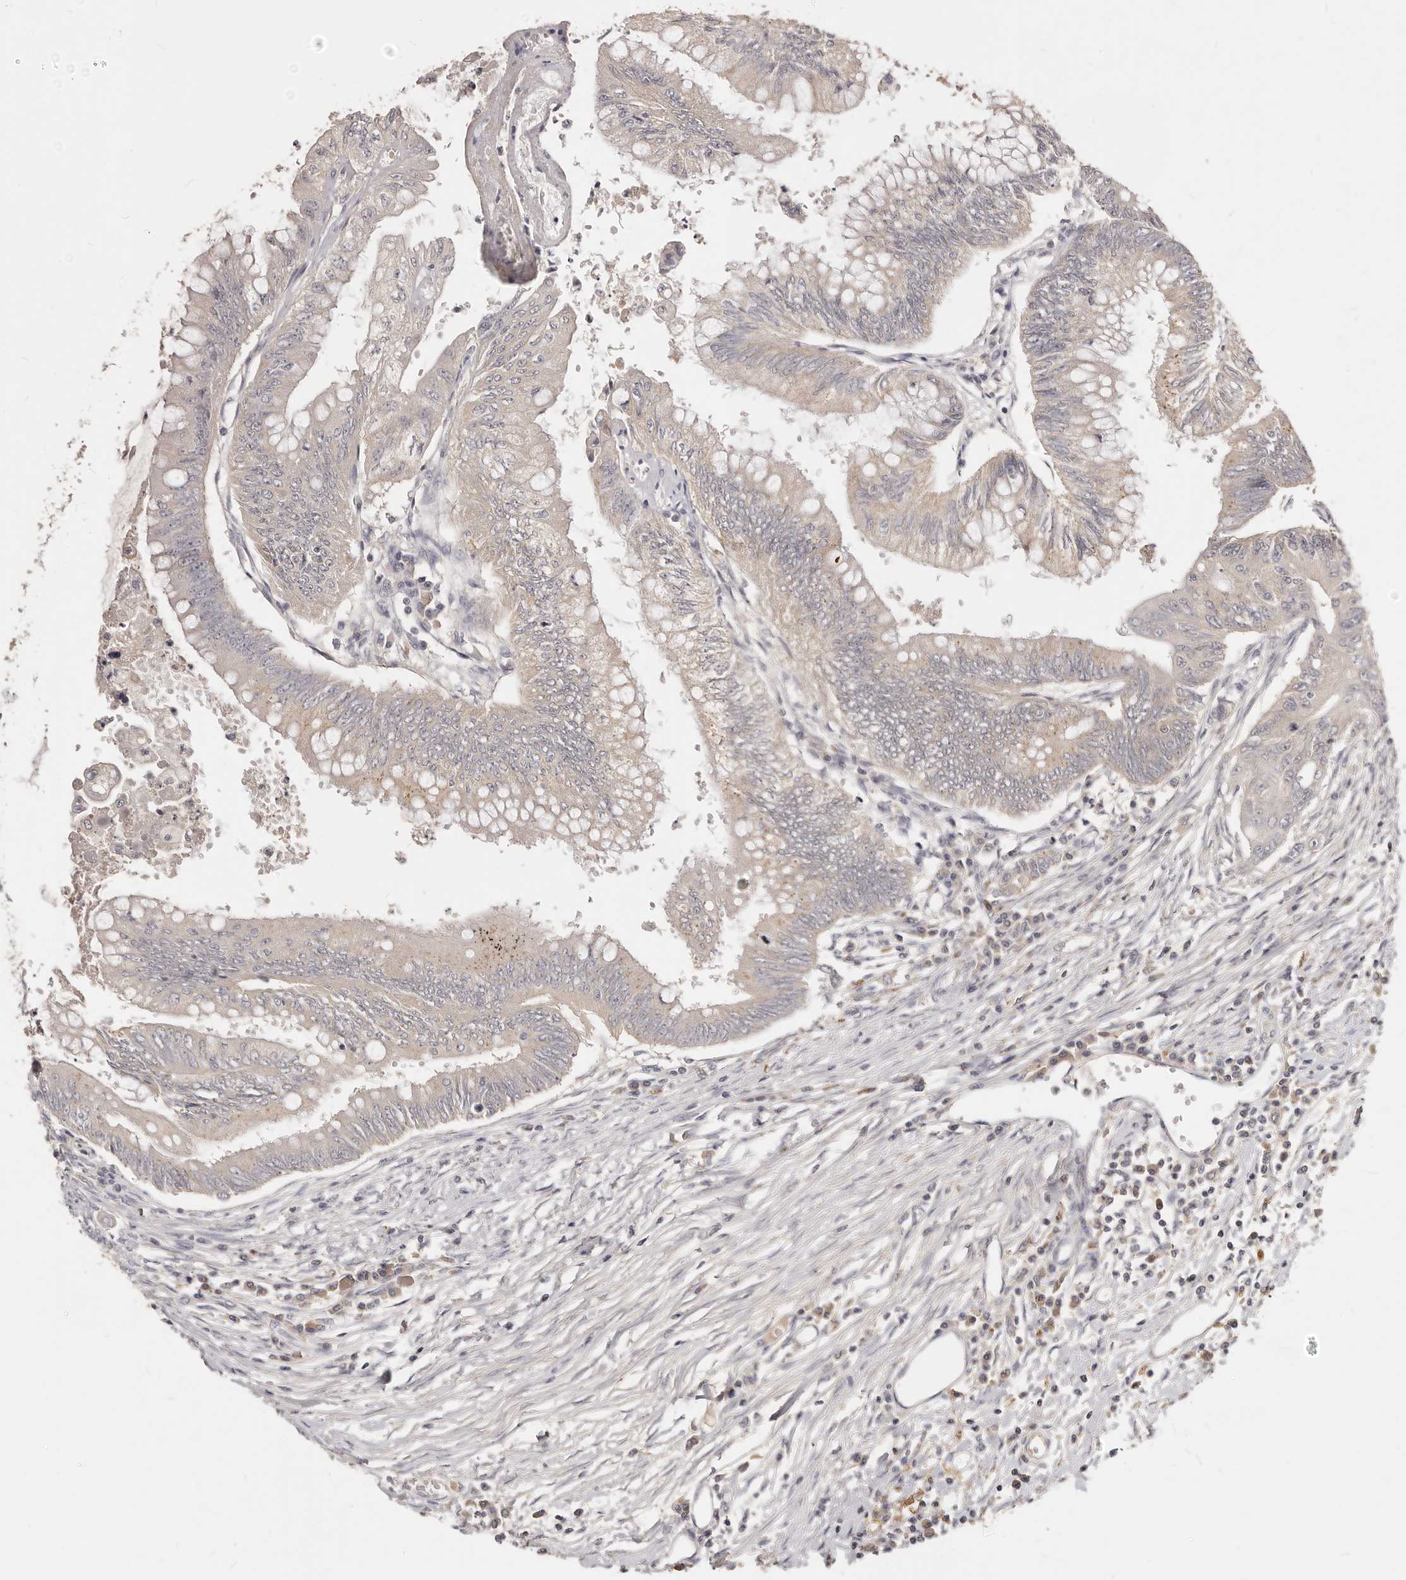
{"staining": {"intensity": "weak", "quantity": "<25%", "location": "cytoplasmic/membranous"}, "tissue": "colorectal cancer", "cell_type": "Tumor cells", "image_type": "cancer", "snomed": [{"axis": "morphology", "description": "Adenoma, NOS"}, {"axis": "morphology", "description": "Adenocarcinoma, NOS"}, {"axis": "topography", "description": "Colon"}], "caption": "Adenocarcinoma (colorectal) was stained to show a protein in brown. There is no significant expression in tumor cells. The staining is performed using DAB brown chromogen with nuclei counter-stained in using hematoxylin.", "gene": "TSPAN13", "patient": {"sex": "male", "age": 79}}